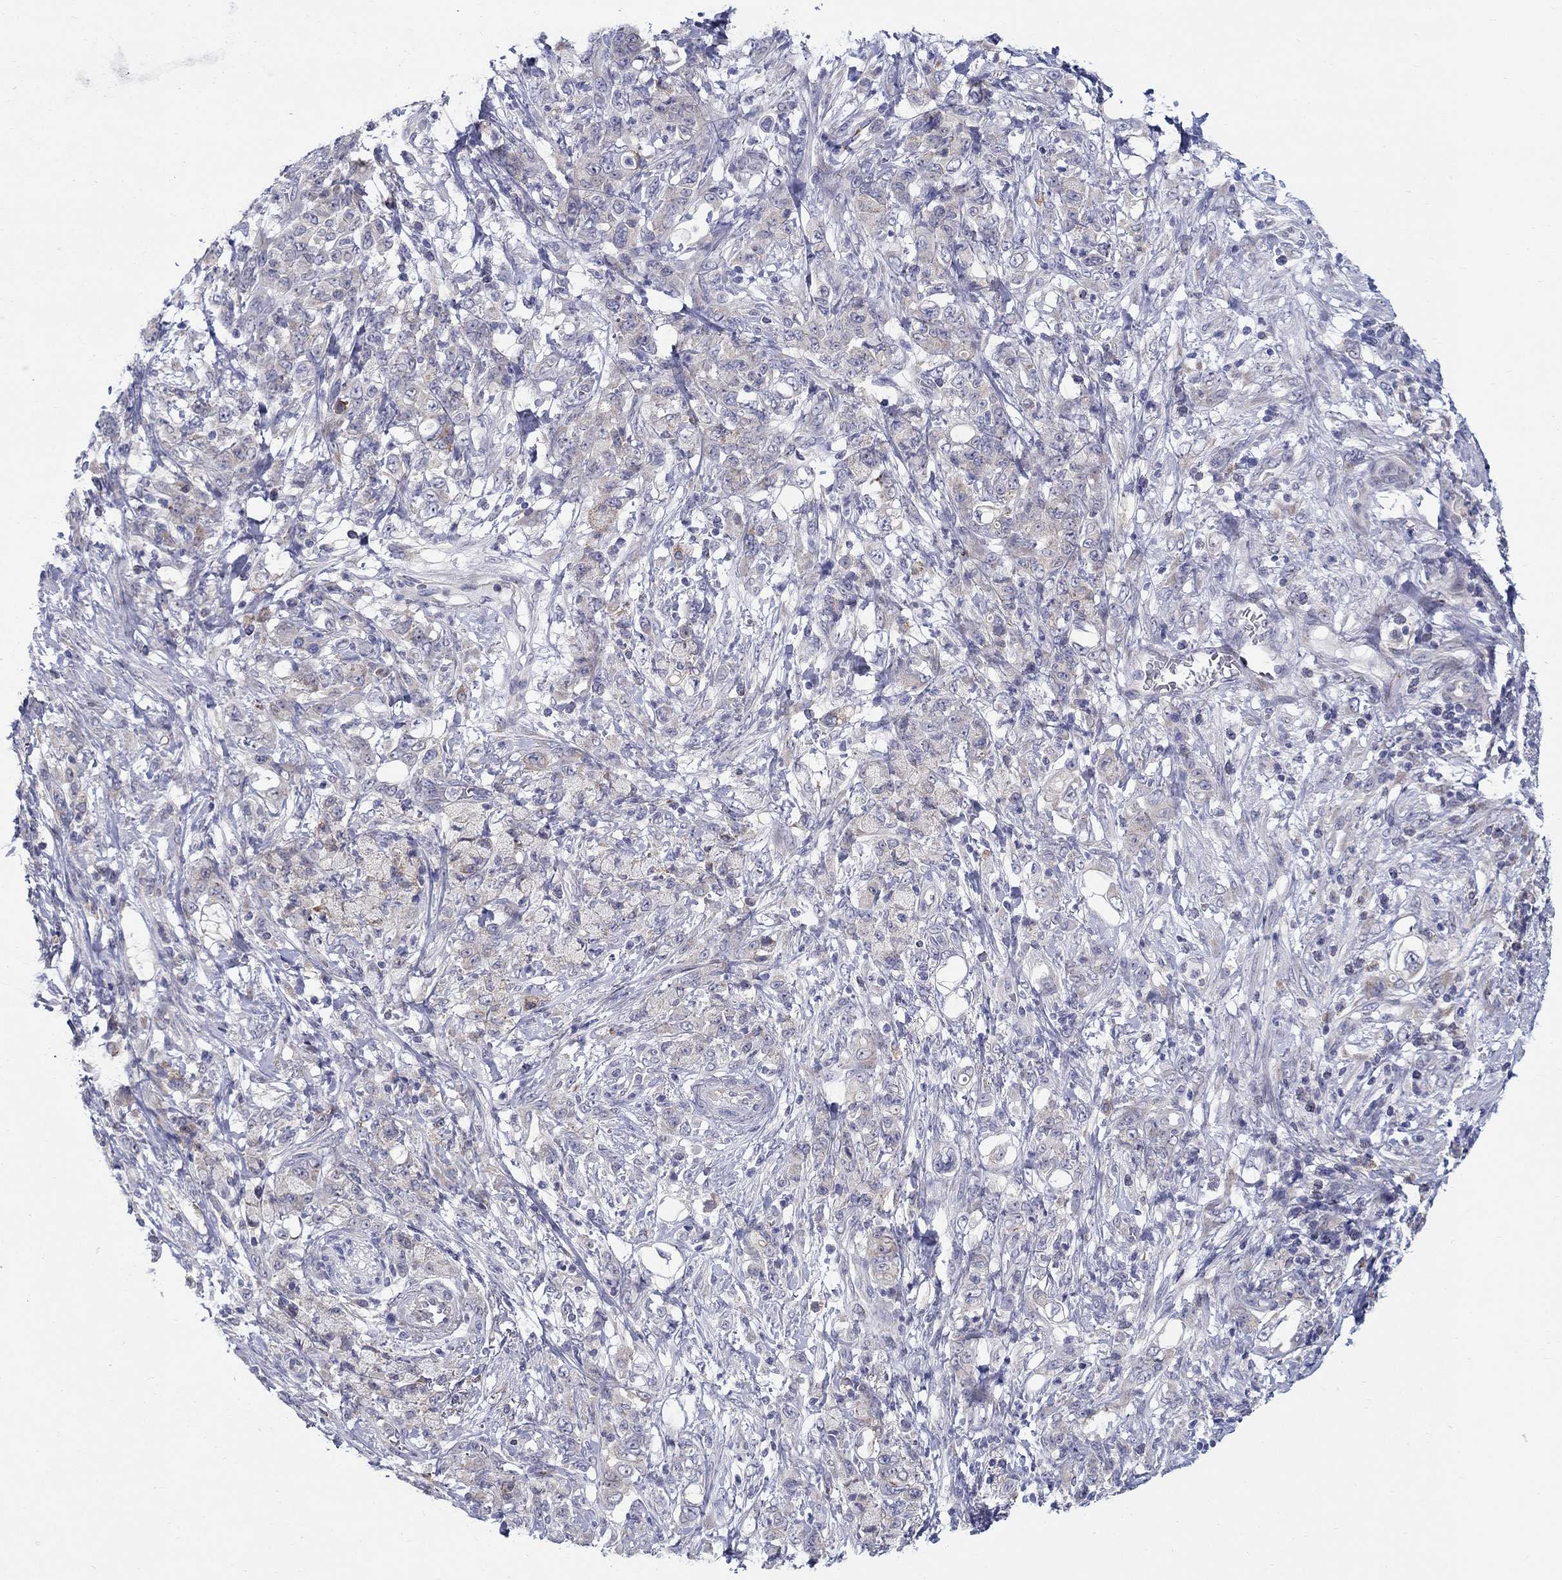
{"staining": {"intensity": "negative", "quantity": "none", "location": "none"}, "tissue": "stomach cancer", "cell_type": "Tumor cells", "image_type": "cancer", "snomed": [{"axis": "morphology", "description": "Adenocarcinoma, NOS"}, {"axis": "topography", "description": "Stomach"}], "caption": "Stomach adenocarcinoma was stained to show a protein in brown. There is no significant staining in tumor cells. Brightfield microscopy of immunohistochemistry (IHC) stained with DAB (3,3'-diaminobenzidine) (brown) and hematoxylin (blue), captured at high magnification.", "gene": "QRFPR", "patient": {"sex": "female", "age": 79}}